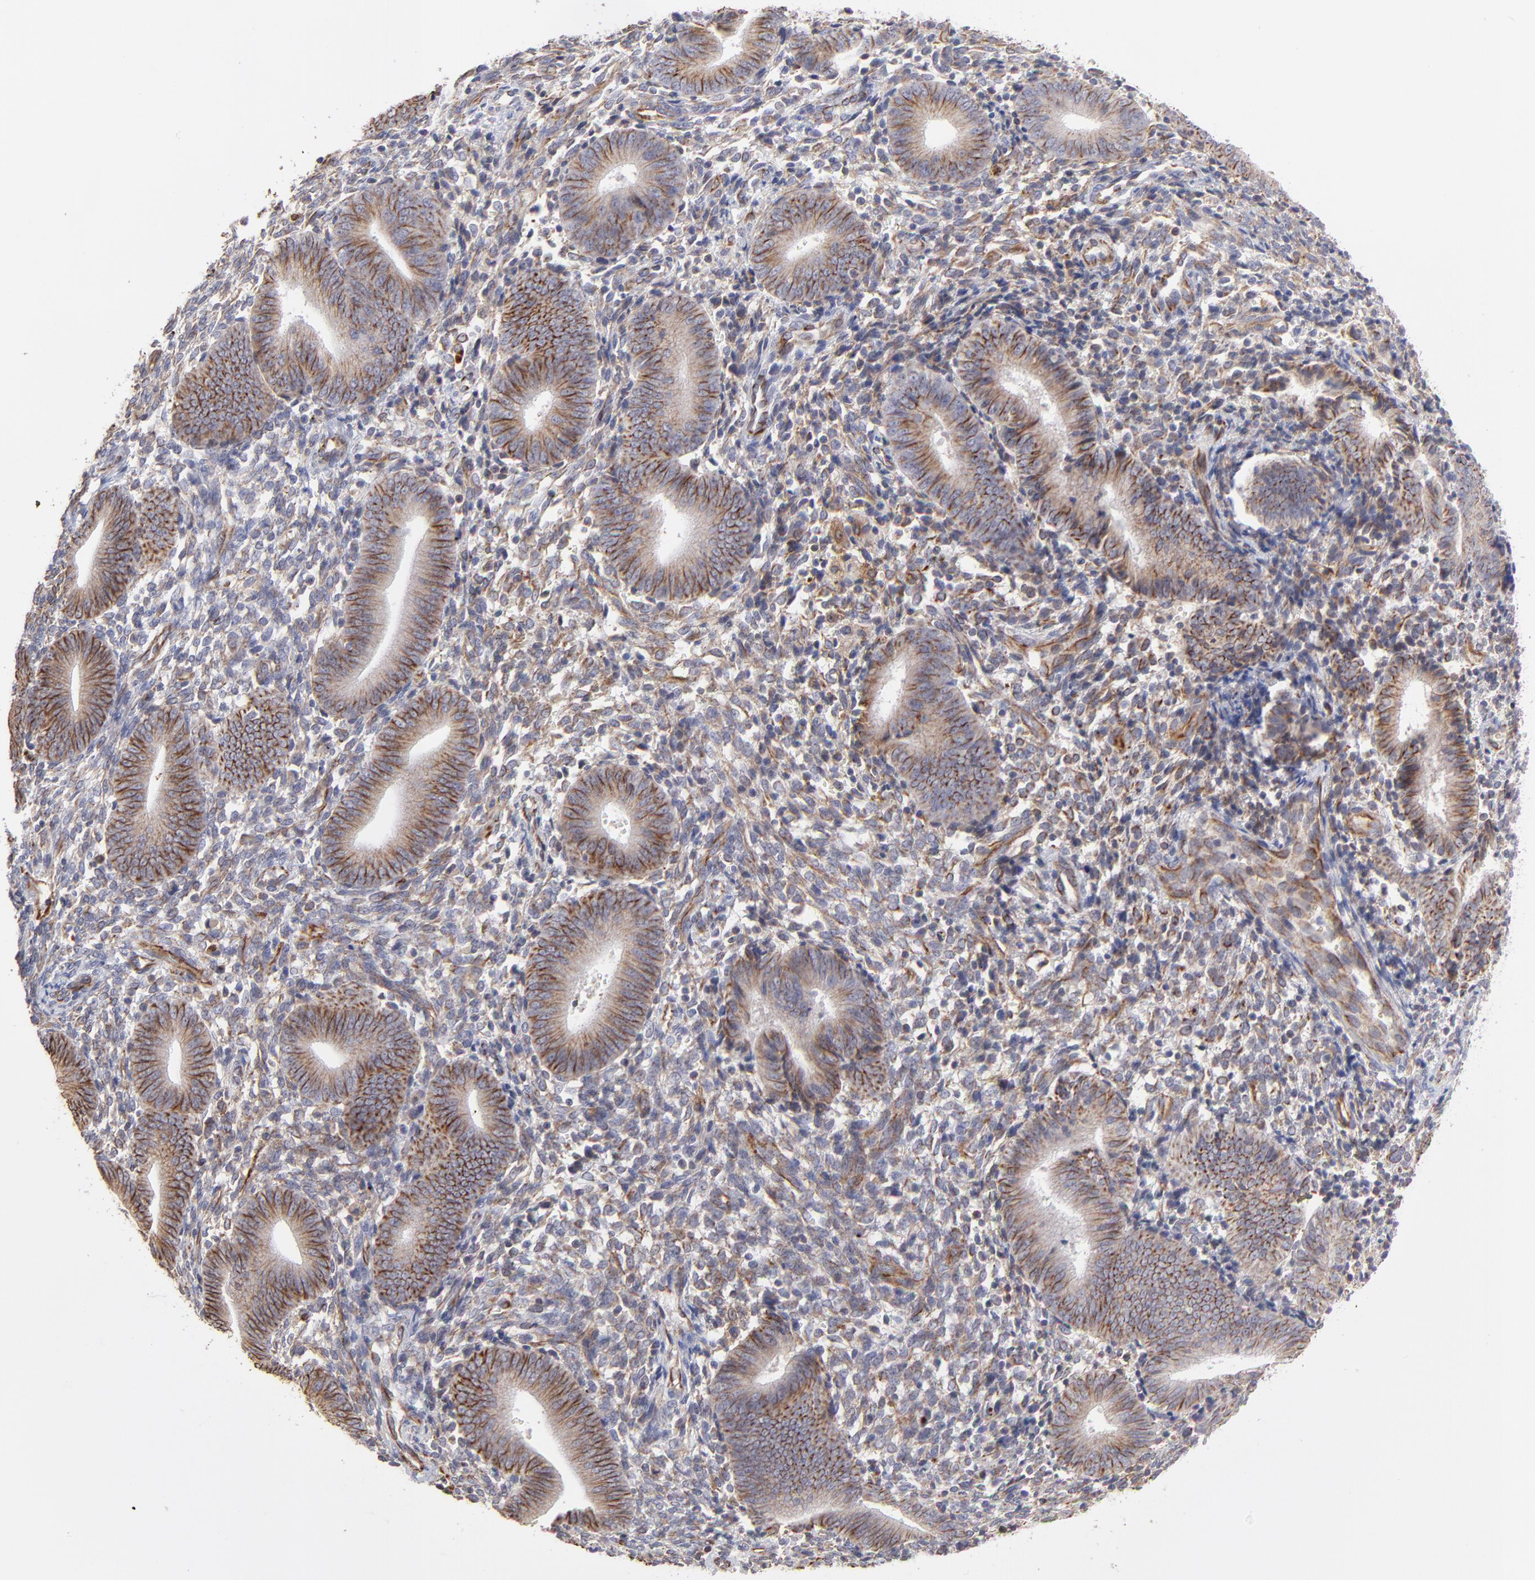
{"staining": {"intensity": "moderate", "quantity": ">75%", "location": "cytoplasmic/membranous"}, "tissue": "endometrium", "cell_type": "Cells in endometrial stroma", "image_type": "normal", "snomed": [{"axis": "morphology", "description": "Normal tissue, NOS"}, {"axis": "topography", "description": "Uterus"}, {"axis": "topography", "description": "Endometrium"}], "caption": "Immunohistochemistry (IHC) micrograph of benign endometrium: human endometrium stained using immunohistochemistry exhibits medium levels of moderate protein expression localized specifically in the cytoplasmic/membranous of cells in endometrial stroma, appearing as a cytoplasmic/membranous brown color.", "gene": "COX8C", "patient": {"sex": "female", "age": 33}}